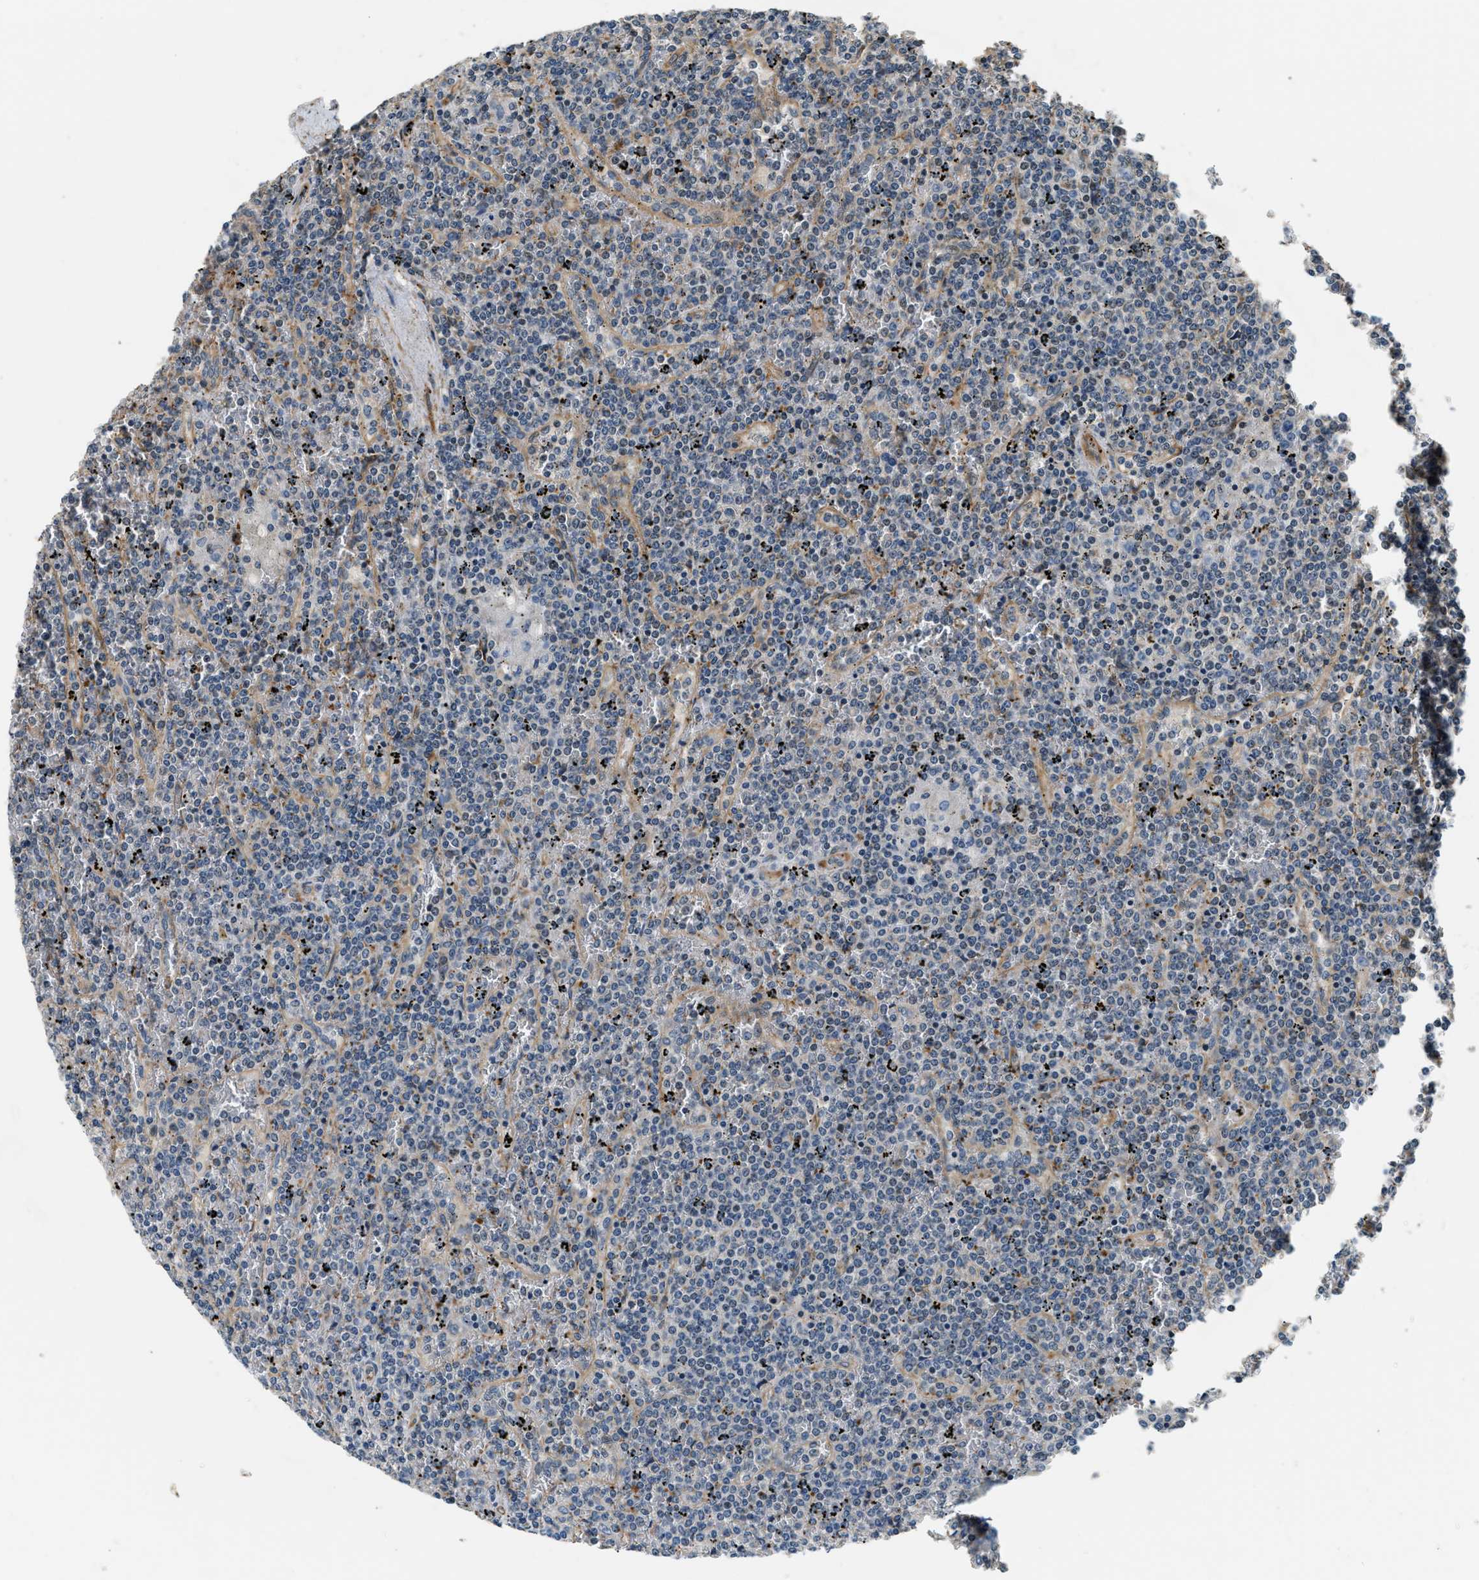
{"staining": {"intensity": "negative", "quantity": "none", "location": "none"}, "tissue": "lymphoma", "cell_type": "Tumor cells", "image_type": "cancer", "snomed": [{"axis": "morphology", "description": "Malignant lymphoma, non-Hodgkin's type, Low grade"}, {"axis": "topography", "description": "Spleen"}], "caption": "Image shows no protein staining in tumor cells of low-grade malignant lymphoma, non-Hodgkin's type tissue.", "gene": "ALOX12", "patient": {"sex": "female", "age": 19}}